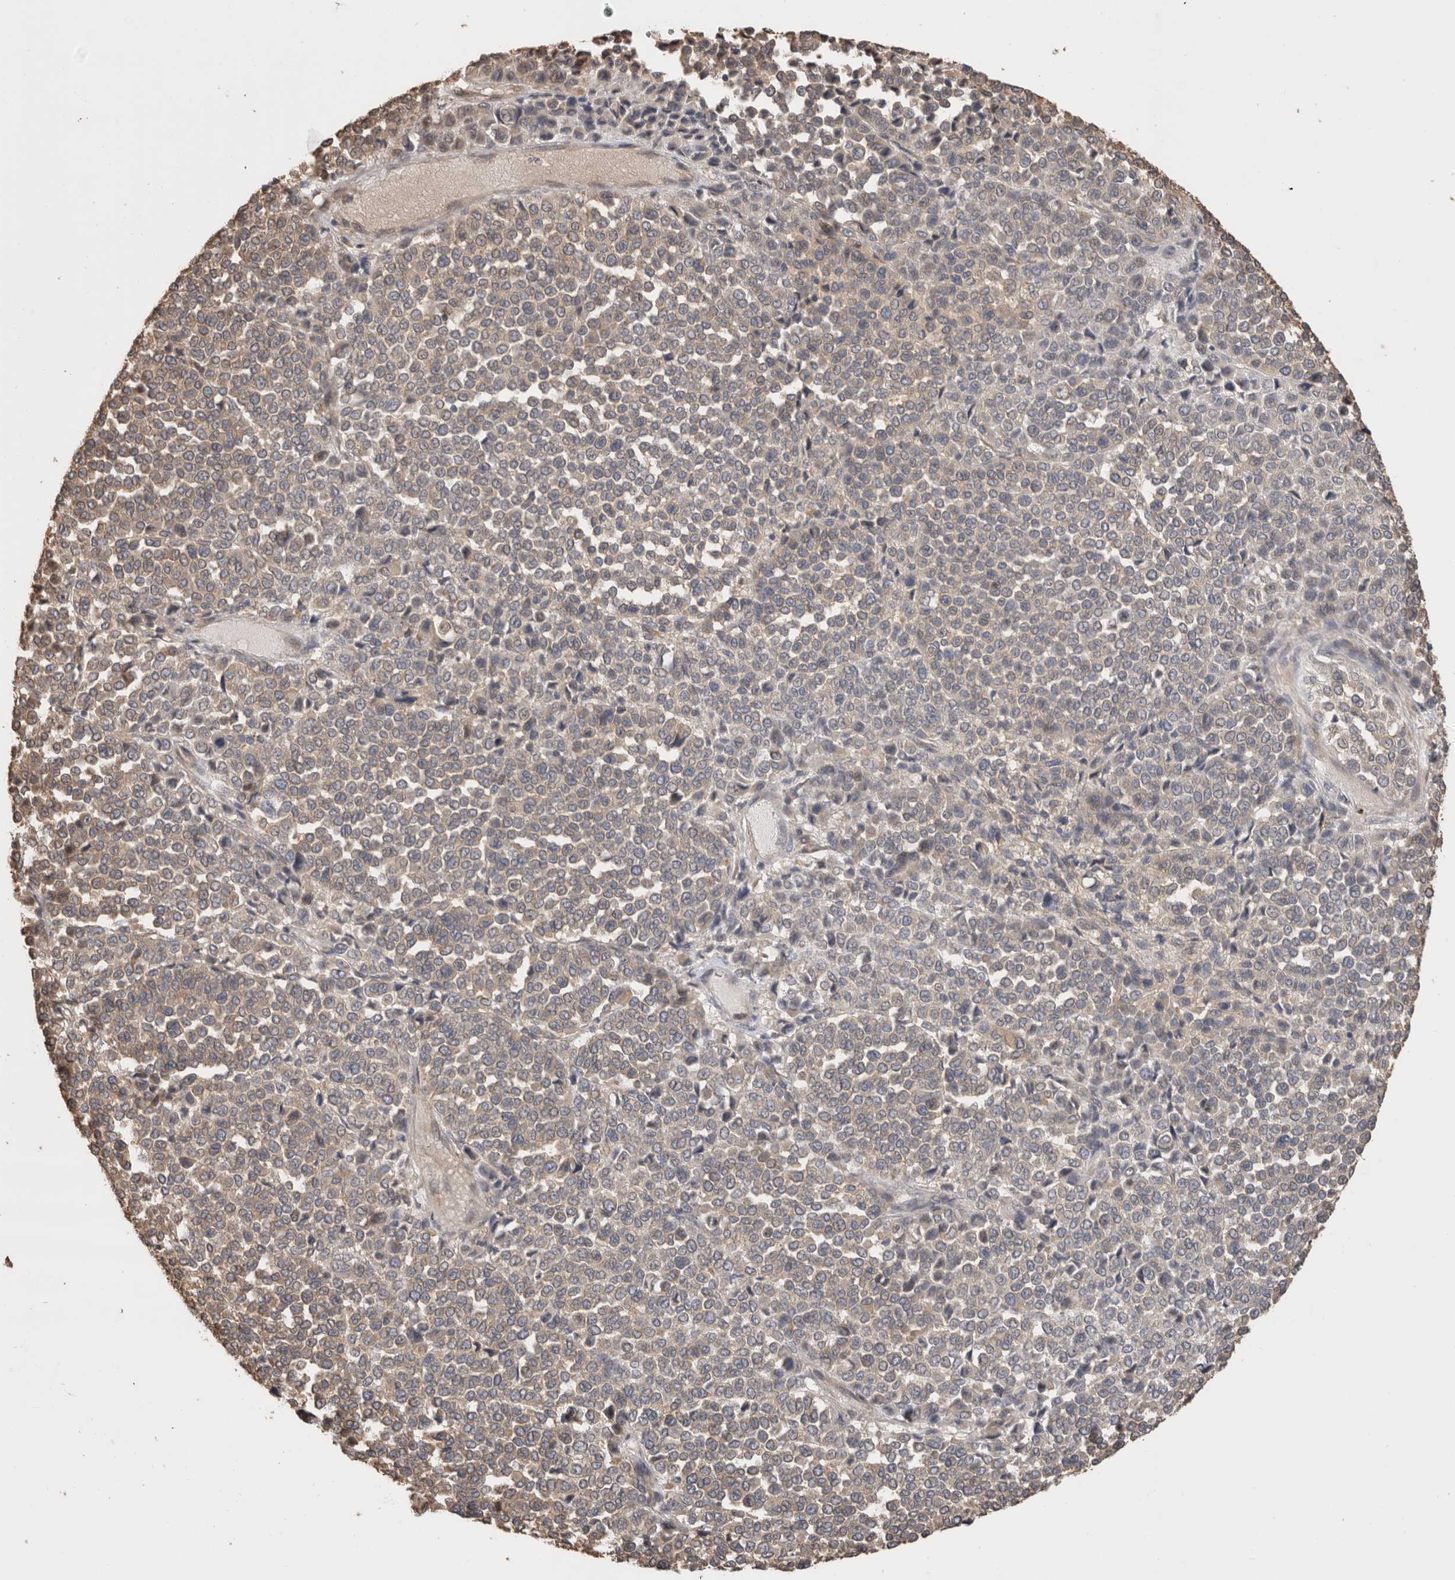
{"staining": {"intensity": "weak", "quantity": "<25%", "location": "cytoplasmic/membranous"}, "tissue": "melanoma", "cell_type": "Tumor cells", "image_type": "cancer", "snomed": [{"axis": "morphology", "description": "Malignant melanoma, Metastatic site"}, {"axis": "topography", "description": "Pancreas"}], "caption": "This photomicrograph is of melanoma stained with immunohistochemistry (IHC) to label a protein in brown with the nuclei are counter-stained blue. There is no expression in tumor cells.", "gene": "CLIP1", "patient": {"sex": "female", "age": 30}}